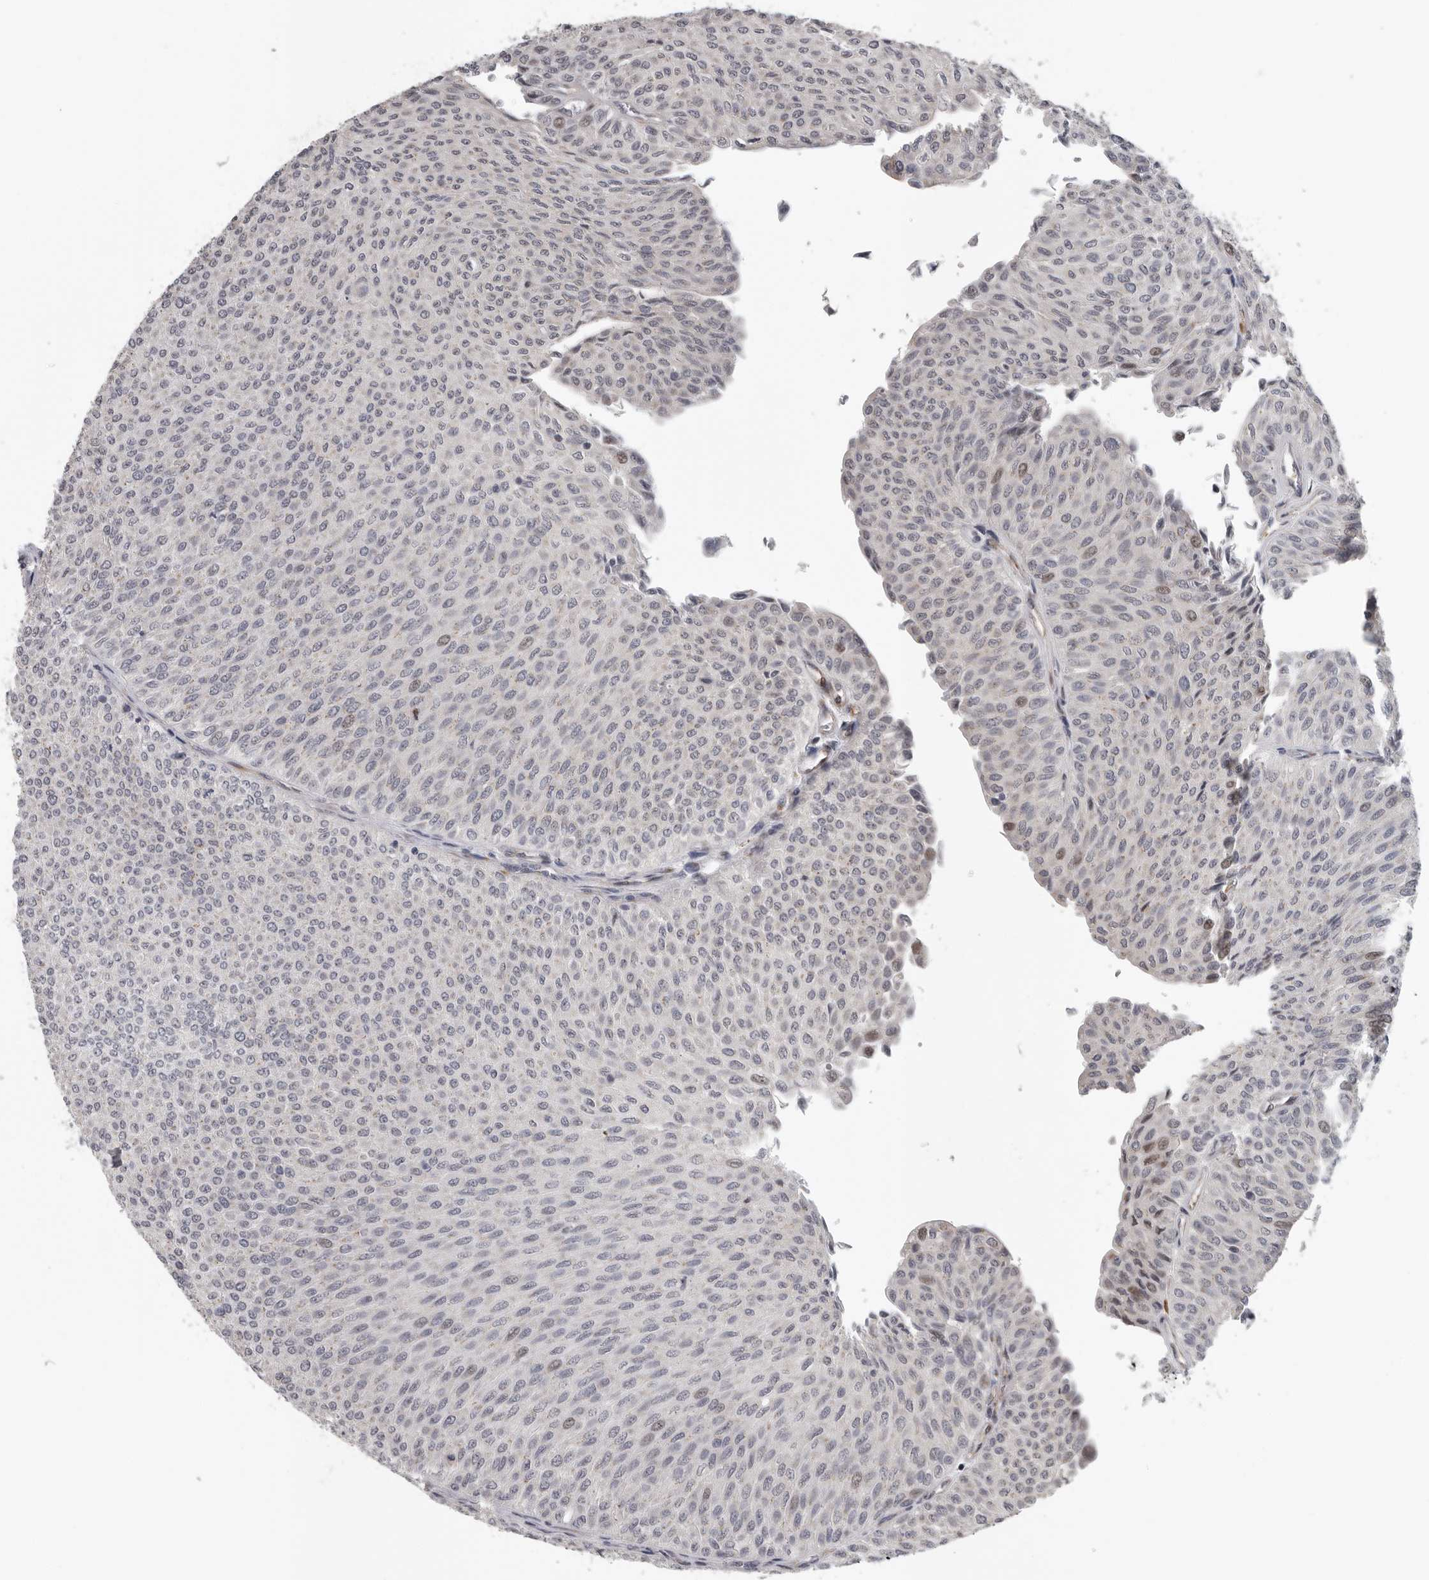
{"staining": {"intensity": "negative", "quantity": "none", "location": "none"}, "tissue": "urothelial cancer", "cell_type": "Tumor cells", "image_type": "cancer", "snomed": [{"axis": "morphology", "description": "Urothelial carcinoma, Low grade"}, {"axis": "topography", "description": "Urinary bladder"}], "caption": "This is an immunohistochemistry photomicrograph of human urothelial cancer. There is no staining in tumor cells.", "gene": "RALGPS2", "patient": {"sex": "male", "age": 78}}